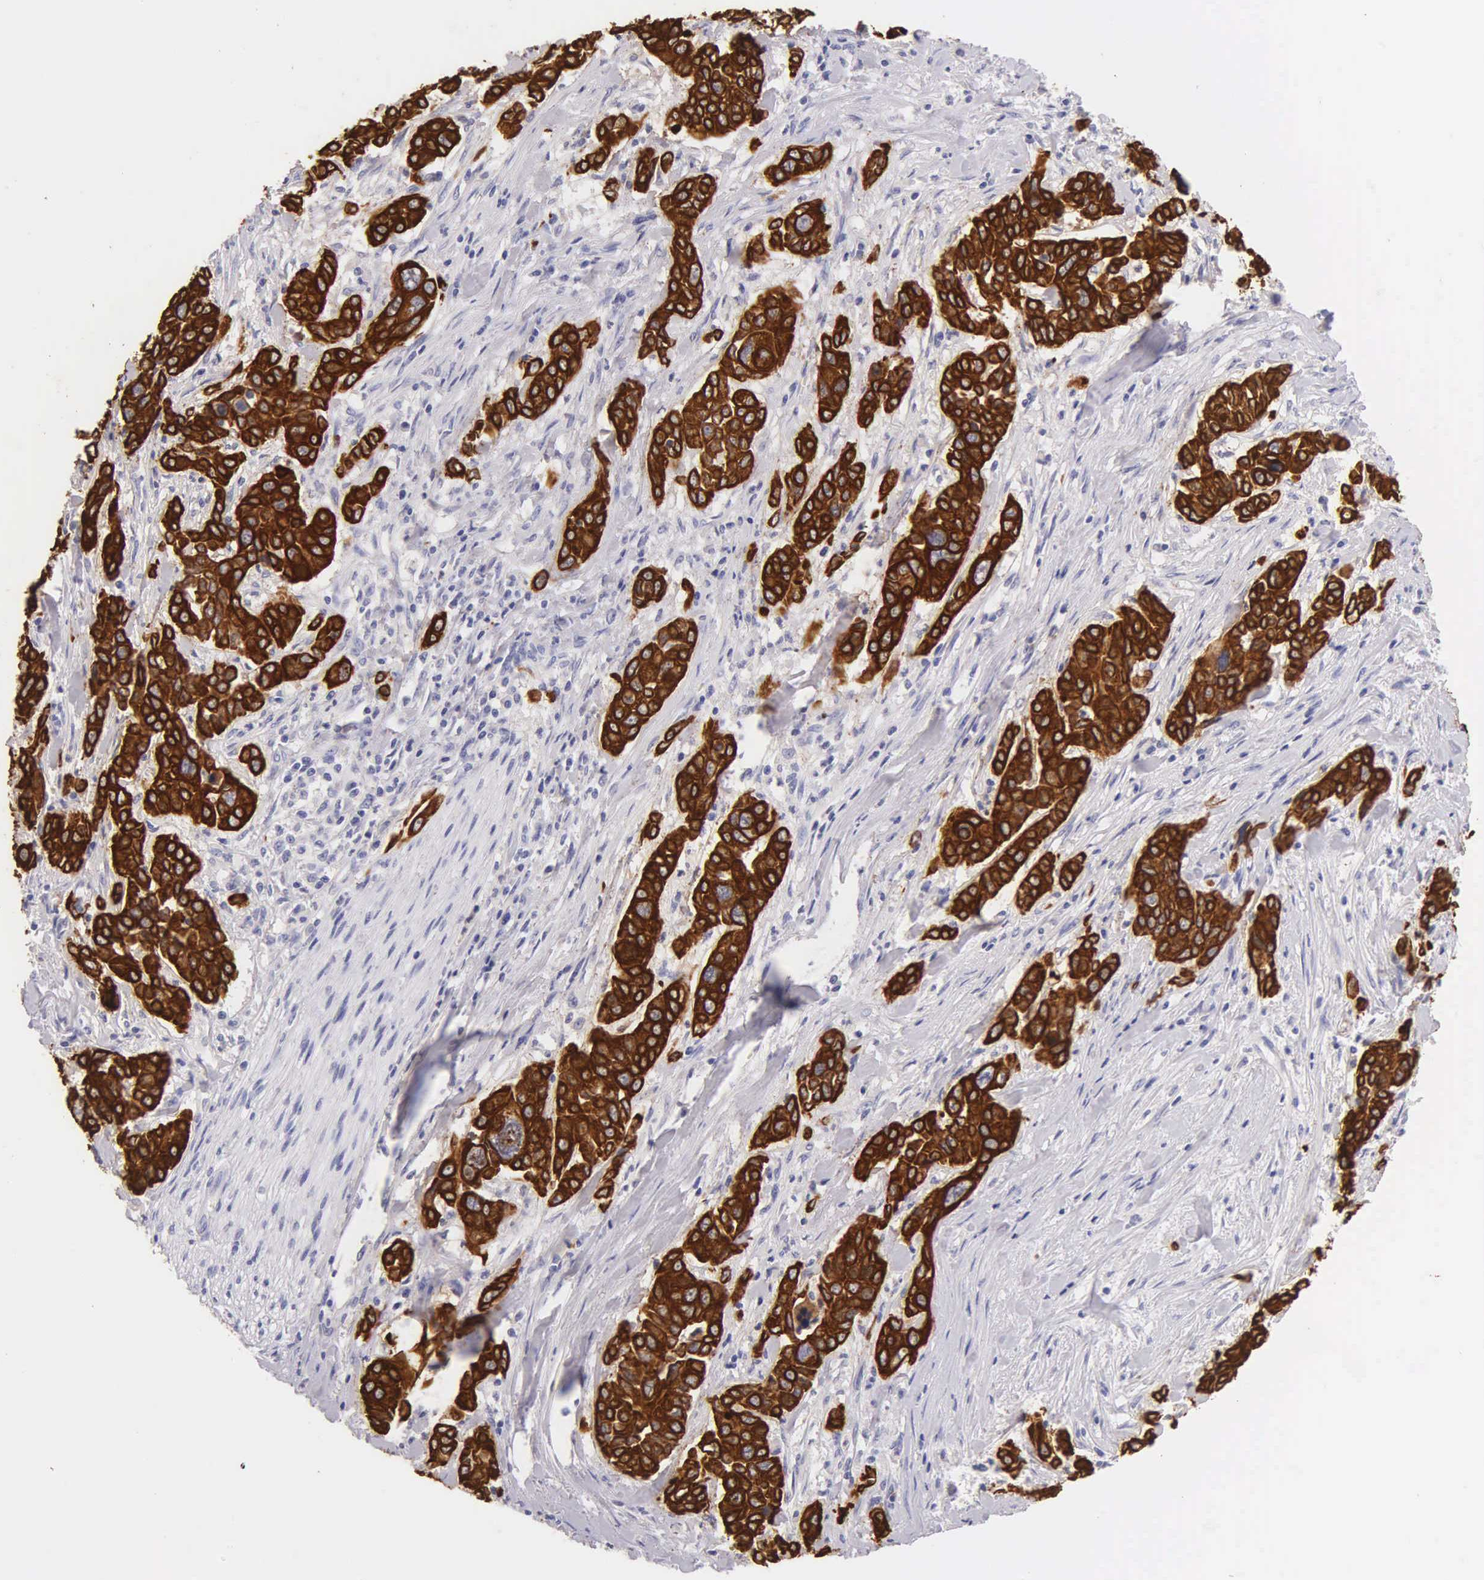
{"staining": {"intensity": "strong", "quantity": ">75%", "location": "cytoplasmic/membranous"}, "tissue": "pancreatic cancer", "cell_type": "Tumor cells", "image_type": "cancer", "snomed": [{"axis": "morphology", "description": "Adenocarcinoma, NOS"}, {"axis": "topography", "description": "Pancreas"}], "caption": "Strong cytoplasmic/membranous expression is appreciated in approximately >75% of tumor cells in pancreatic adenocarcinoma. (IHC, brightfield microscopy, high magnification).", "gene": "KRT17", "patient": {"sex": "female", "age": 52}}